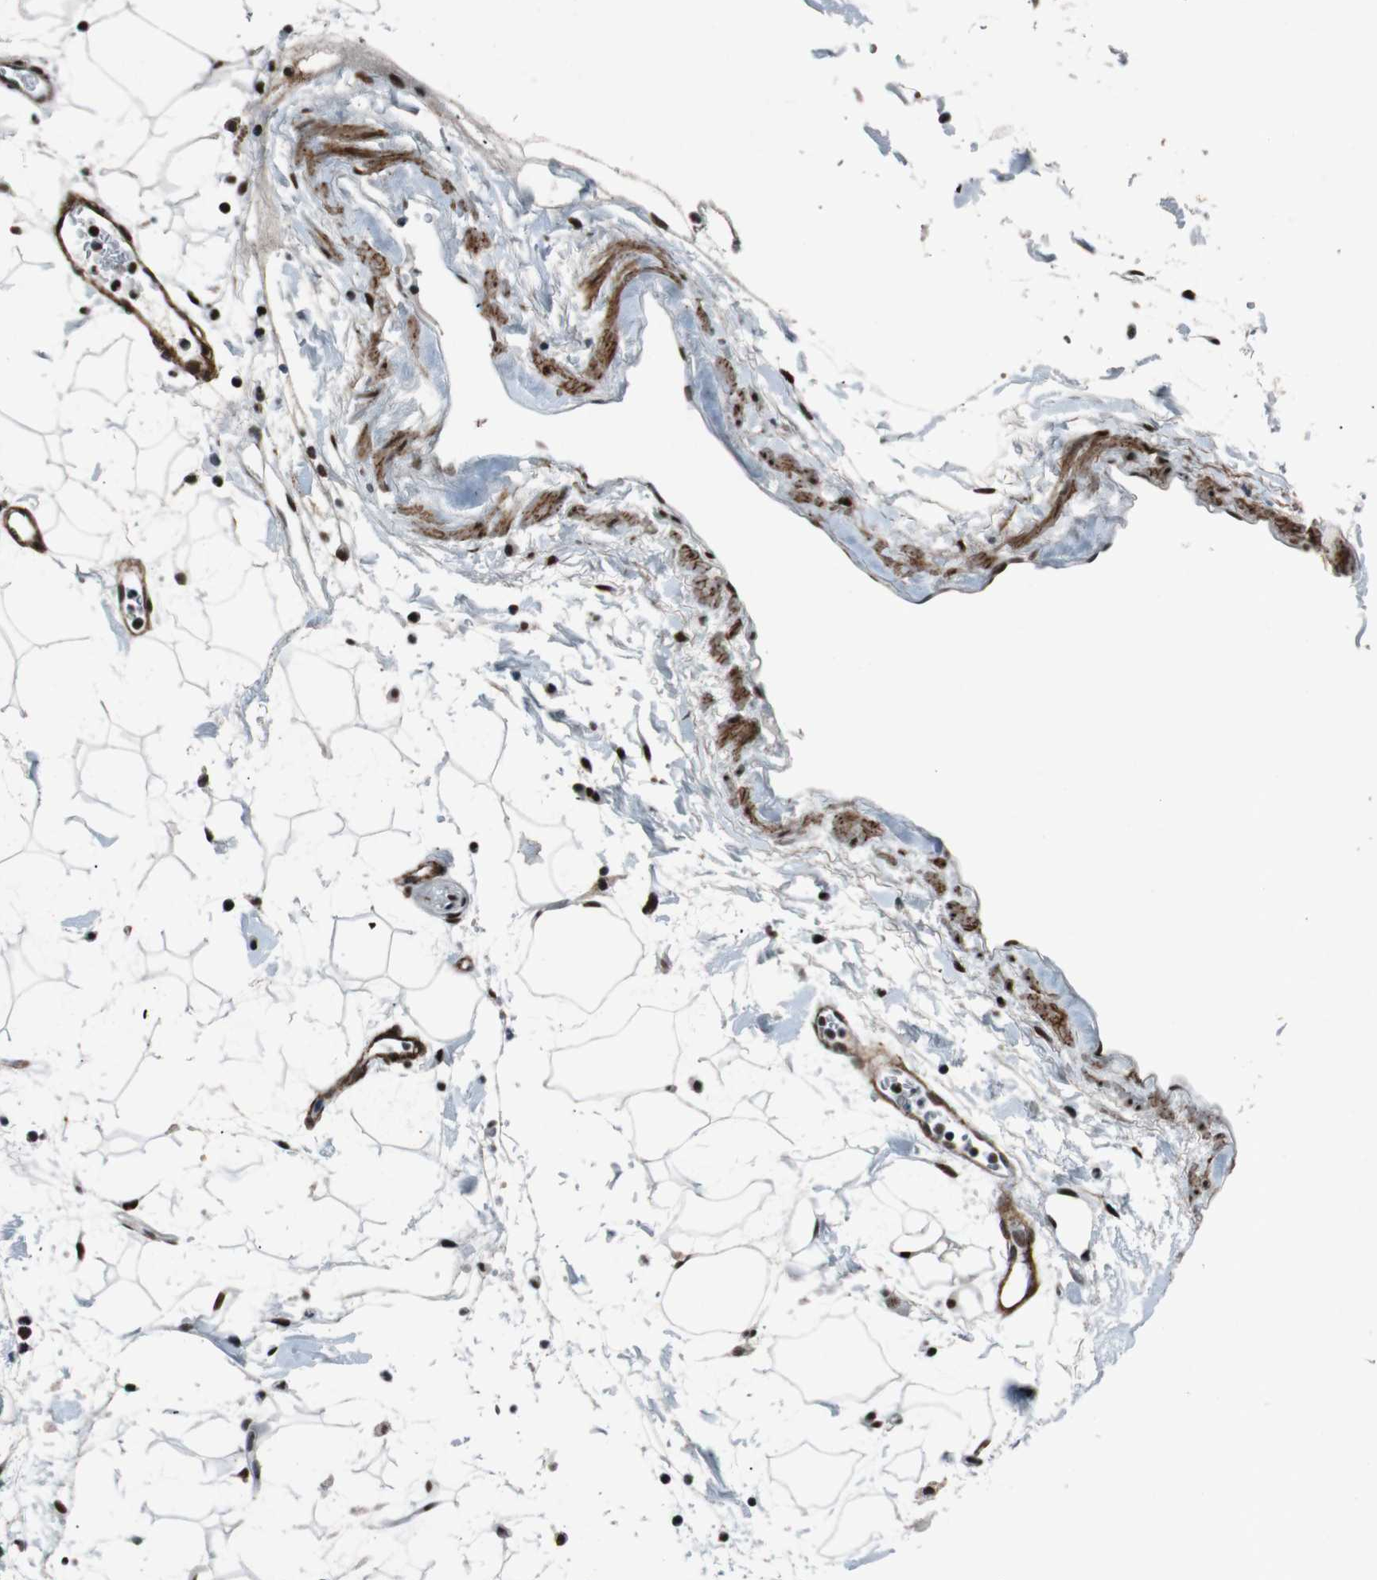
{"staining": {"intensity": "strong", "quantity": ">75%", "location": "nuclear"}, "tissue": "pancreas", "cell_type": "Exocrine glandular cells", "image_type": "normal", "snomed": [{"axis": "morphology", "description": "Normal tissue, NOS"}, {"axis": "topography", "description": "Pancreas"}], "caption": "This micrograph reveals immunohistochemistry staining of normal pancreas, with high strong nuclear staining in about >75% of exocrine glandular cells.", "gene": "HEXIM1", "patient": {"sex": "male", "age": 66}}